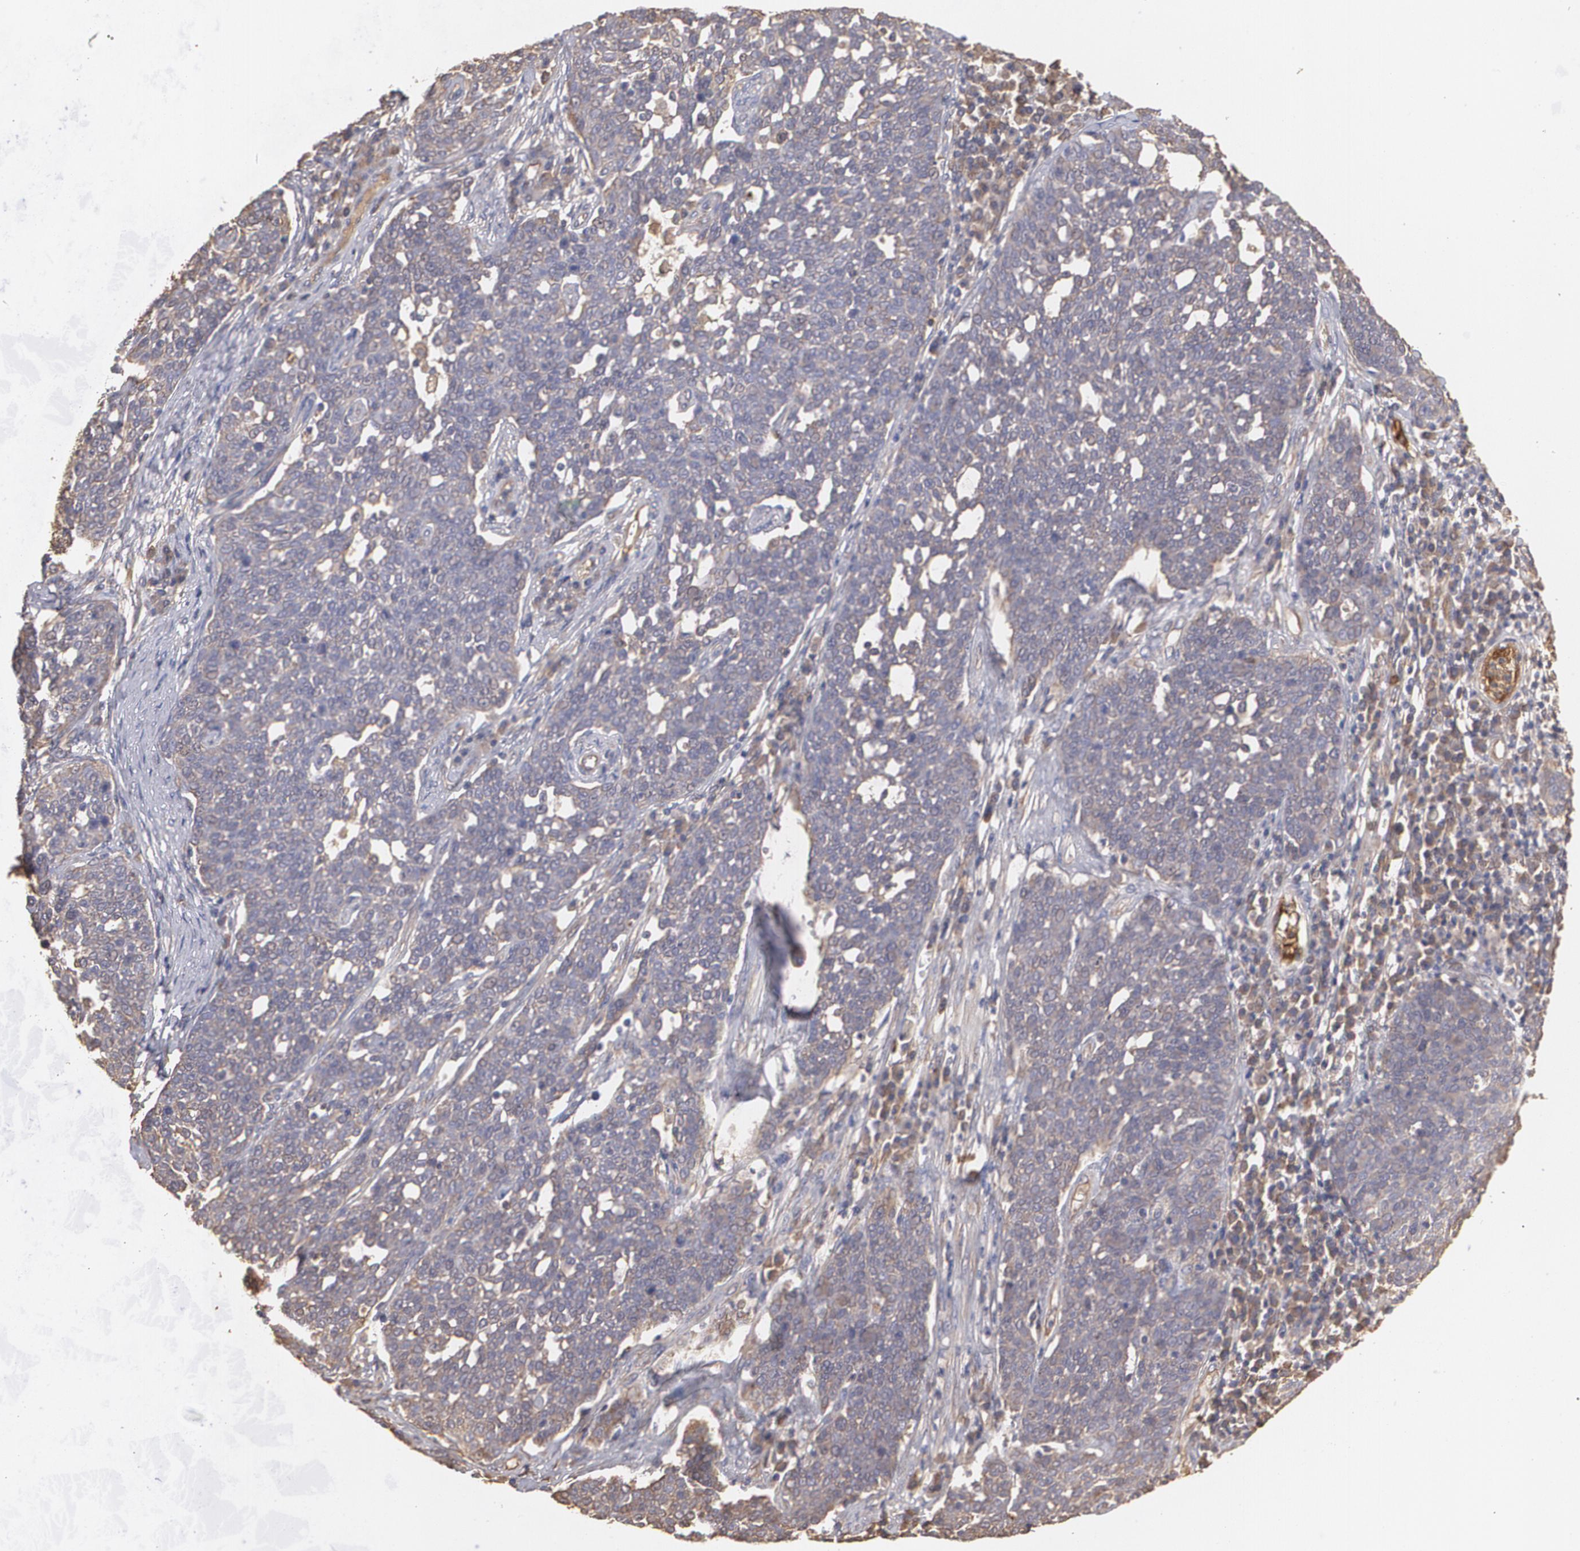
{"staining": {"intensity": "weak", "quantity": ">75%", "location": "cytoplasmic/membranous"}, "tissue": "cervical cancer", "cell_type": "Tumor cells", "image_type": "cancer", "snomed": [{"axis": "morphology", "description": "Squamous cell carcinoma, NOS"}, {"axis": "topography", "description": "Cervix"}], "caption": "Cervical cancer (squamous cell carcinoma) stained for a protein demonstrates weak cytoplasmic/membranous positivity in tumor cells.", "gene": "PON1", "patient": {"sex": "female", "age": 34}}